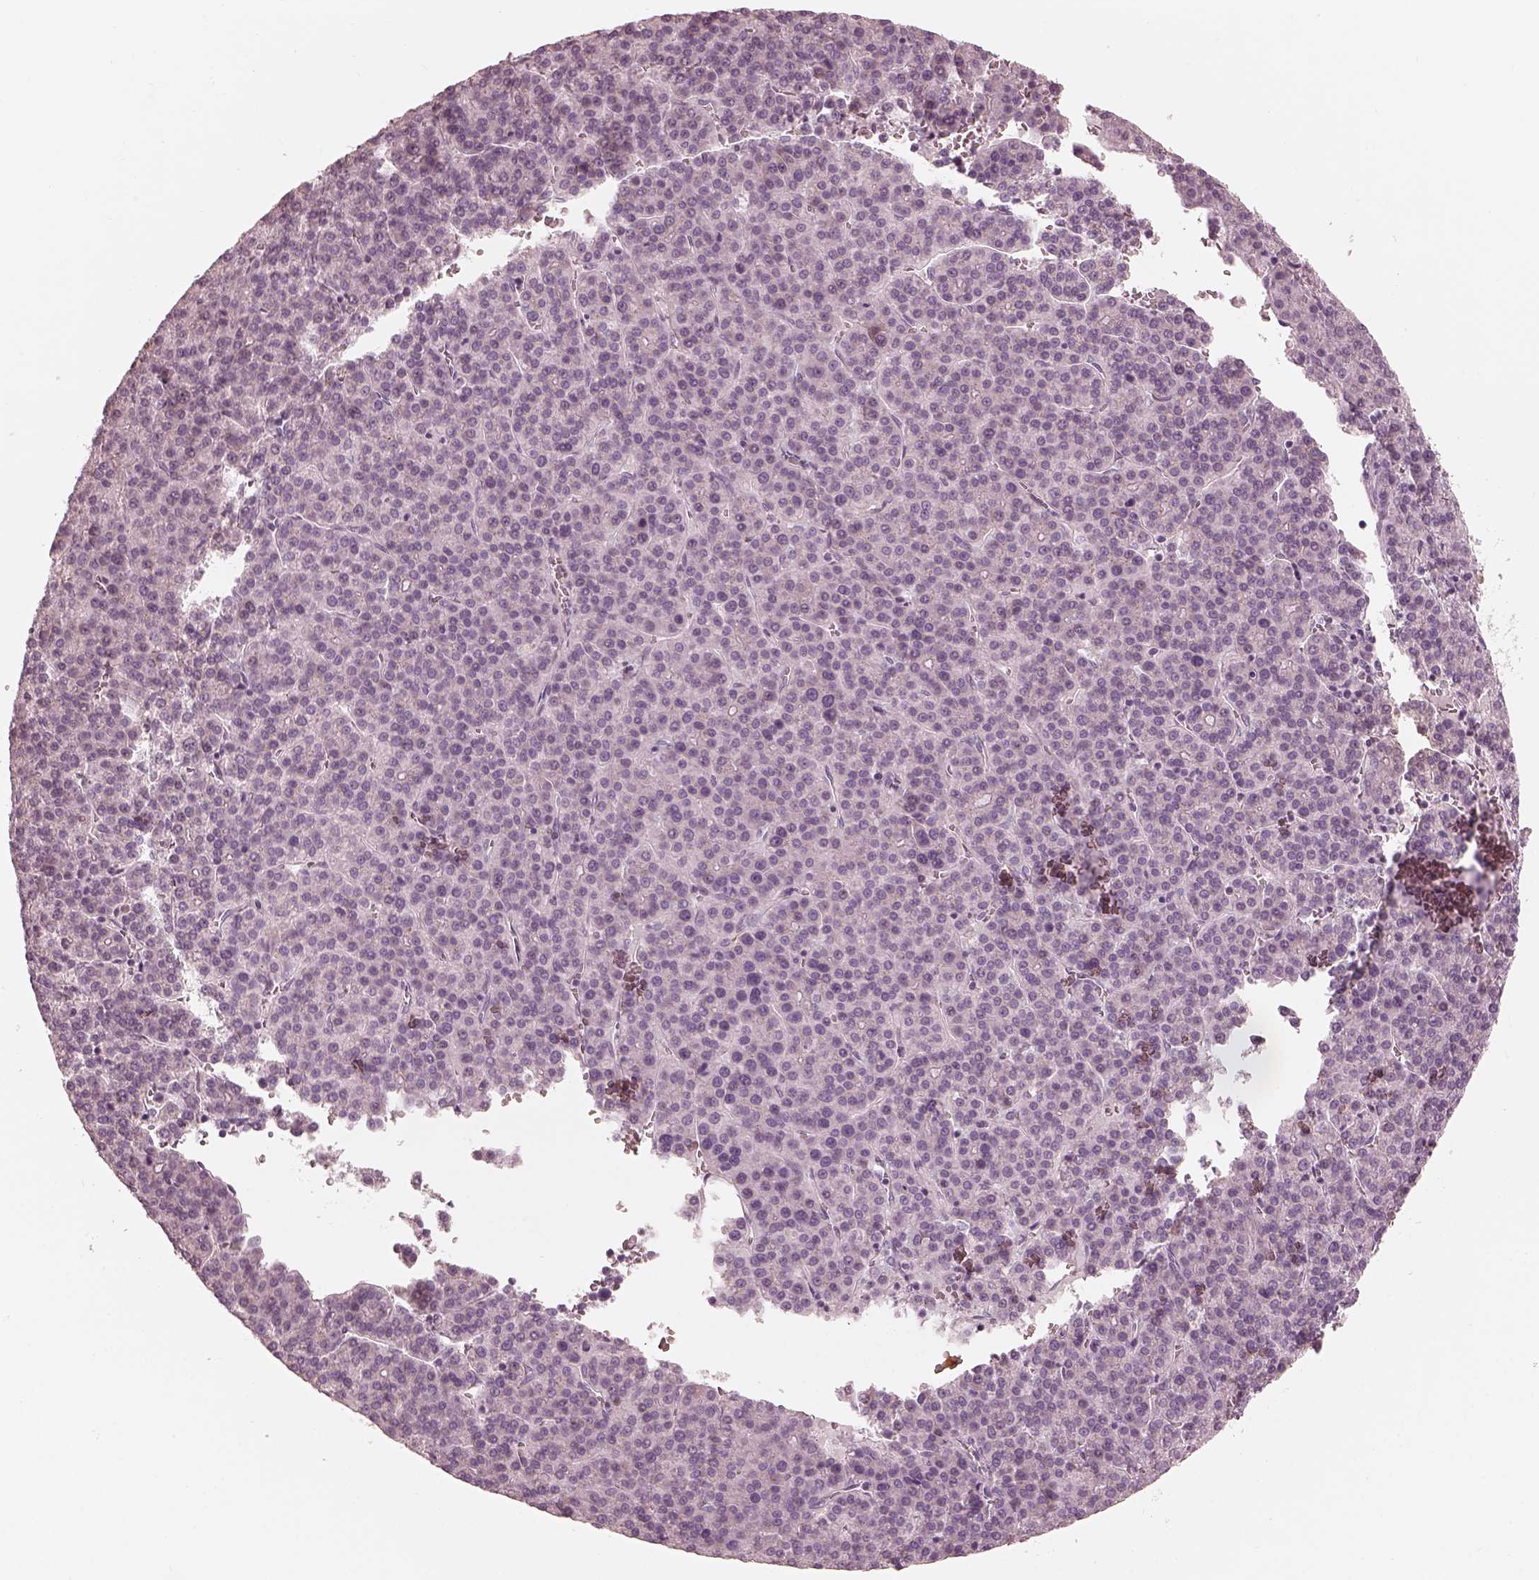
{"staining": {"intensity": "negative", "quantity": "none", "location": "none"}, "tissue": "liver cancer", "cell_type": "Tumor cells", "image_type": "cancer", "snomed": [{"axis": "morphology", "description": "Carcinoma, Hepatocellular, NOS"}, {"axis": "topography", "description": "Liver"}], "caption": "The histopathology image shows no significant expression in tumor cells of hepatocellular carcinoma (liver).", "gene": "ANKLE1", "patient": {"sex": "female", "age": 58}}